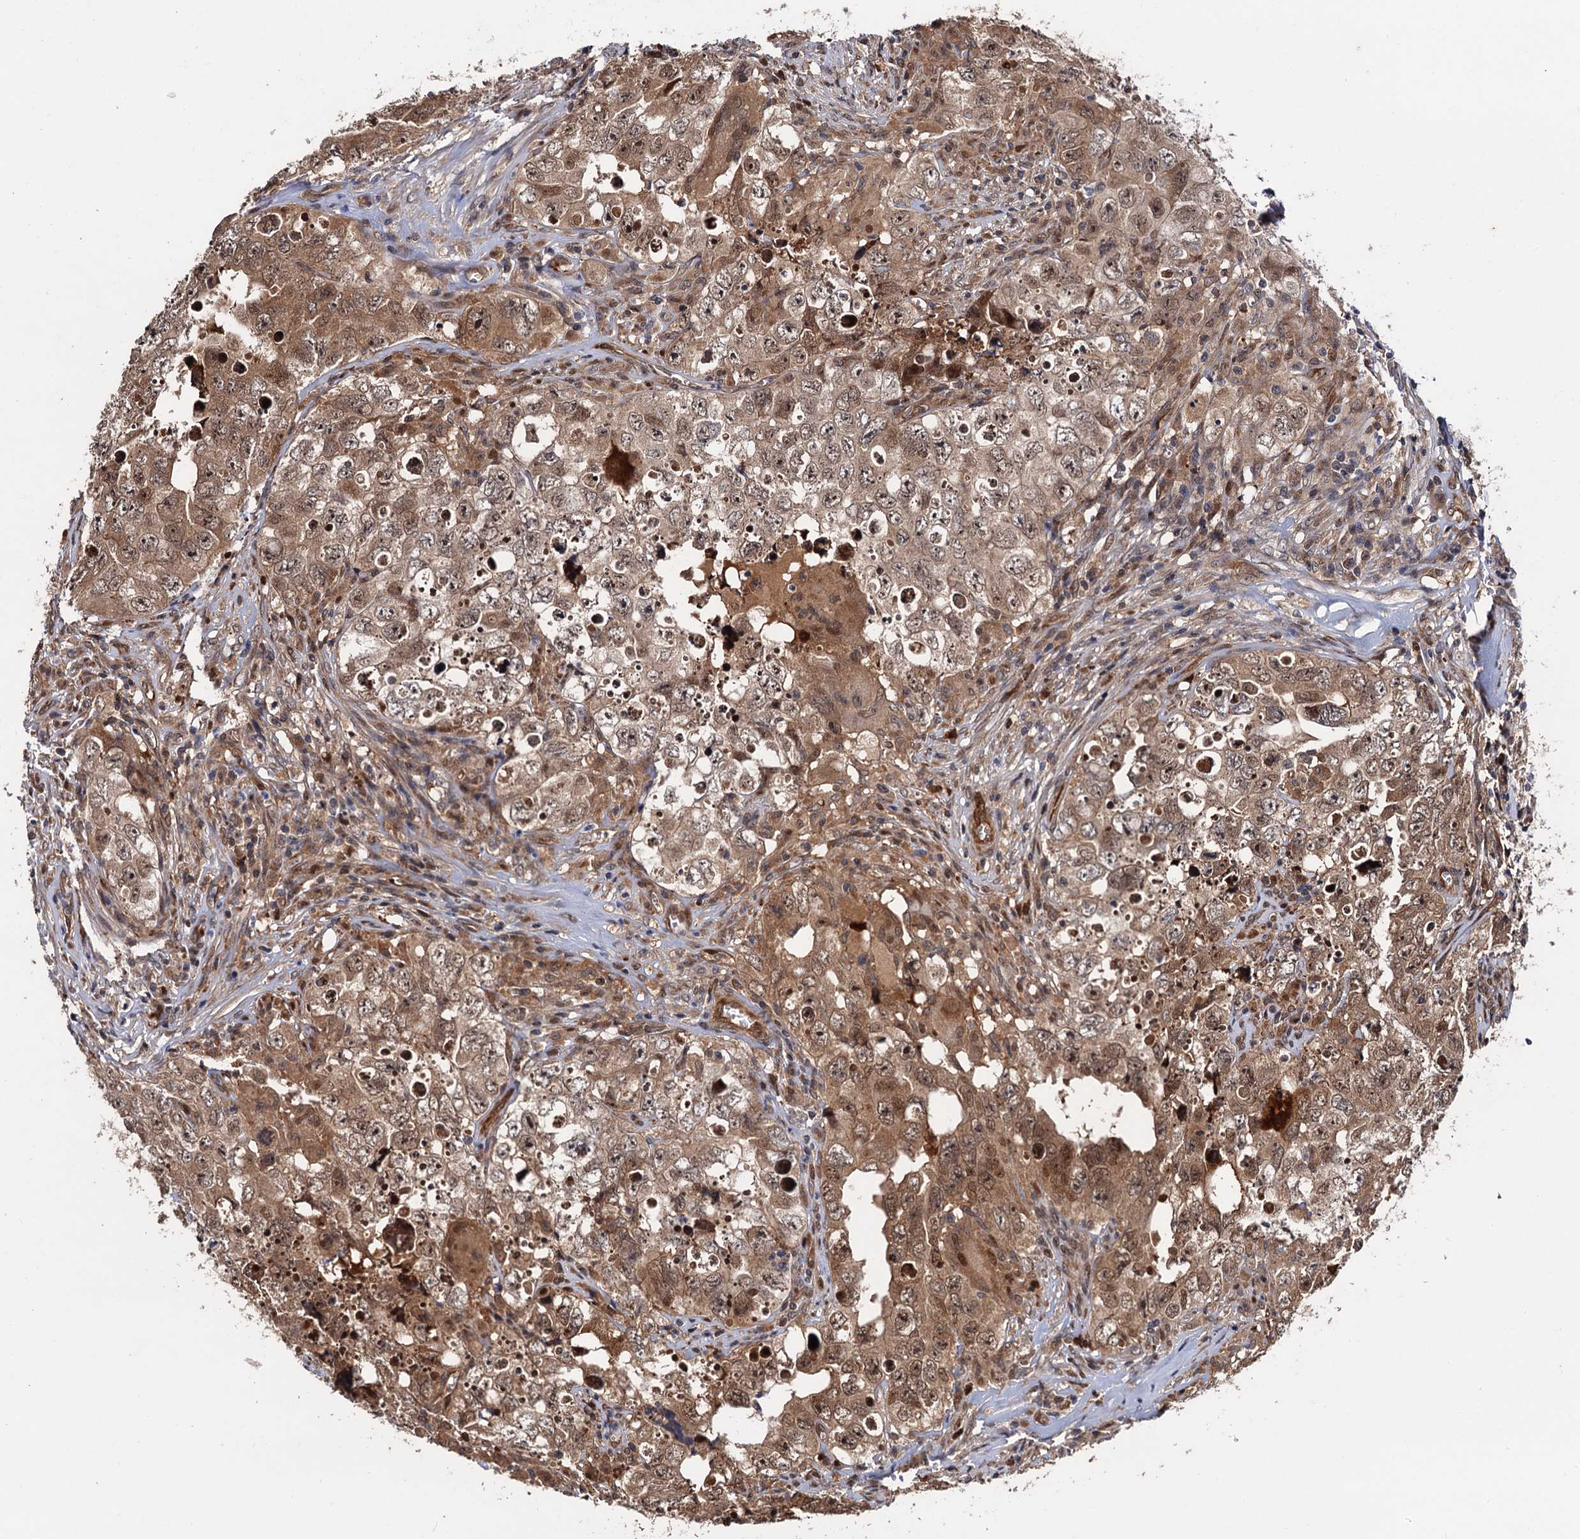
{"staining": {"intensity": "moderate", "quantity": ">75%", "location": "cytoplasmic/membranous,nuclear"}, "tissue": "testis cancer", "cell_type": "Tumor cells", "image_type": "cancer", "snomed": [{"axis": "morphology", "description": "Seminoma, NOS"}, {"axis": "morphology", "description": "Carcinoma, Embryonal, NOS"}, {"axis": "topography", "description": "Testis"}], "caption": "Human testis cancer (embryonal carcinoma) stained with a brown dye displays moderate cytoplasmic/membranous and nuclear positive expression in about >75% of tumor cells.", "gene": "CDC23", "patient": {"sex": "male", "age": 43}}